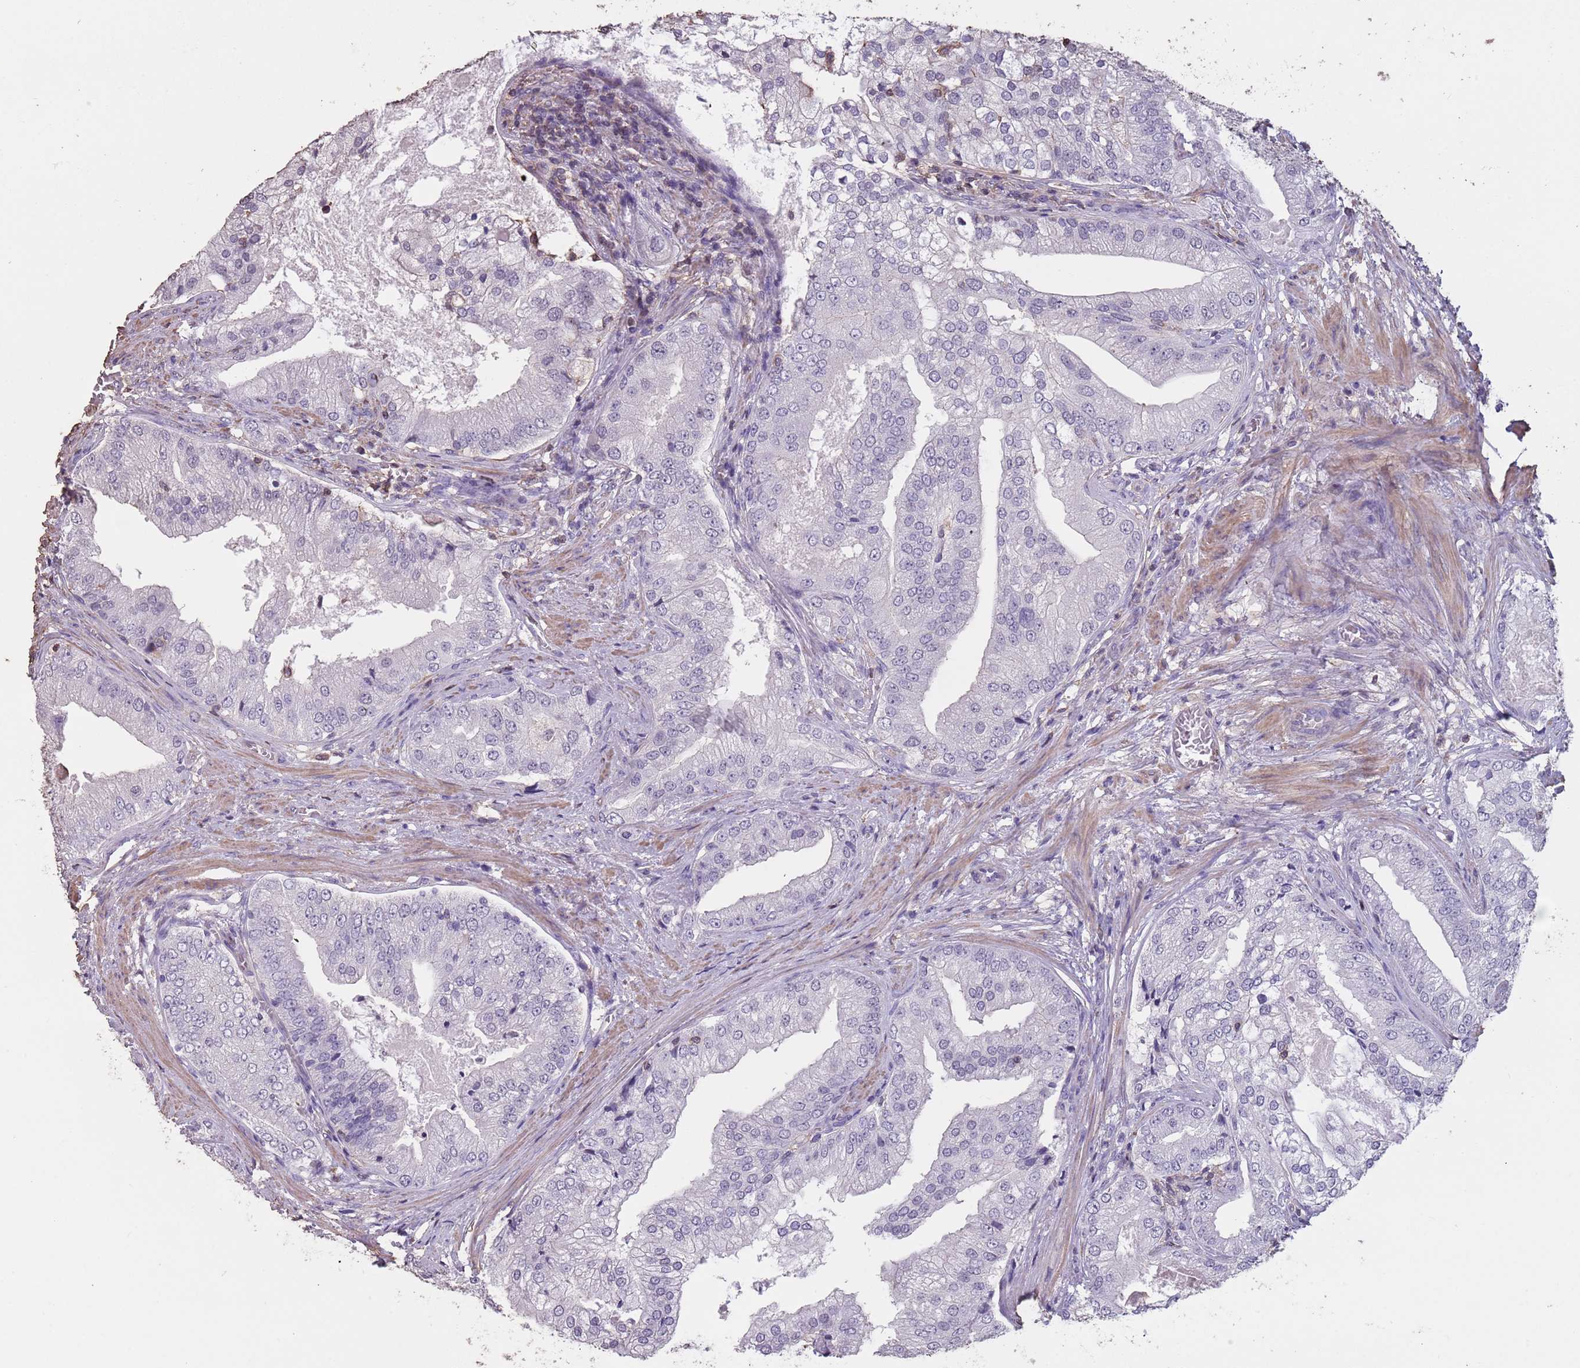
{"staining": {"intensity": "negative", "quantity": "none", "location": "none"}, "tissue": "prostate cancer", "cell_type": "Tumor cells", "image_type": "cancer", "snomed": [{"axis": "morphology", "description": "Adenocarcinoma, High grade"}, {"axis": "topography", "description": "Prostate"}], "caption": "DAB immunohistochemical staining of human high-grade adenocarcinoma (prostate) displays no significant positivity in tumor cells.", "gene": "SUN5", "patient": {"sex": "male", "age": 70}}